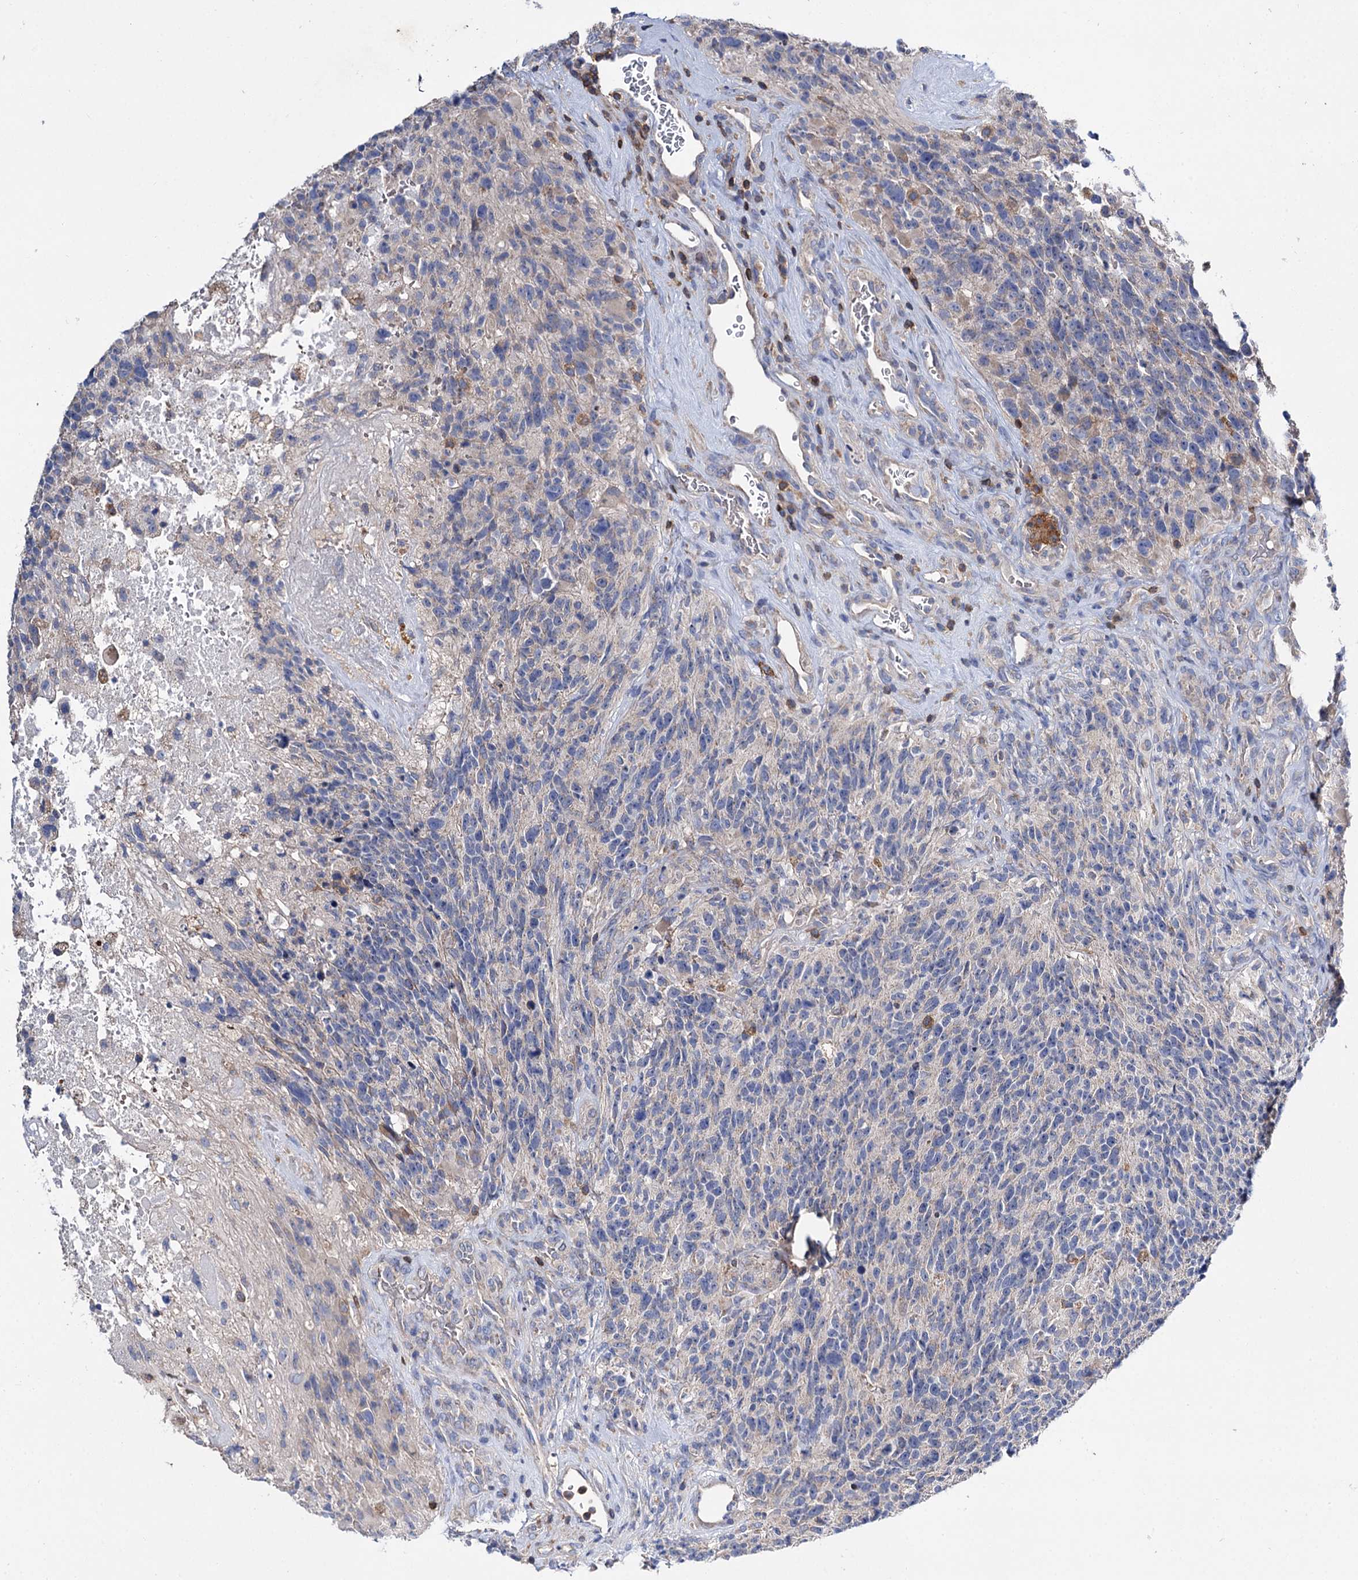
{"staining": {"intensity": "negative", "quantity": "none", "location": "none"}, "tissue": "glioma", "cell_type": "Tumor cells", "image_type": "cancer", "snomed": [{"axis": "morphology", "description": "Glioma, malignant, High grade"}, {"axis": "topography", "description": "Brain"}], "caption": "Tumor cells show no significant protein expression in malignant glioma (high-grade).", "gene": "UBASH3B", "patient": {"sex": "male", "age": 76}}